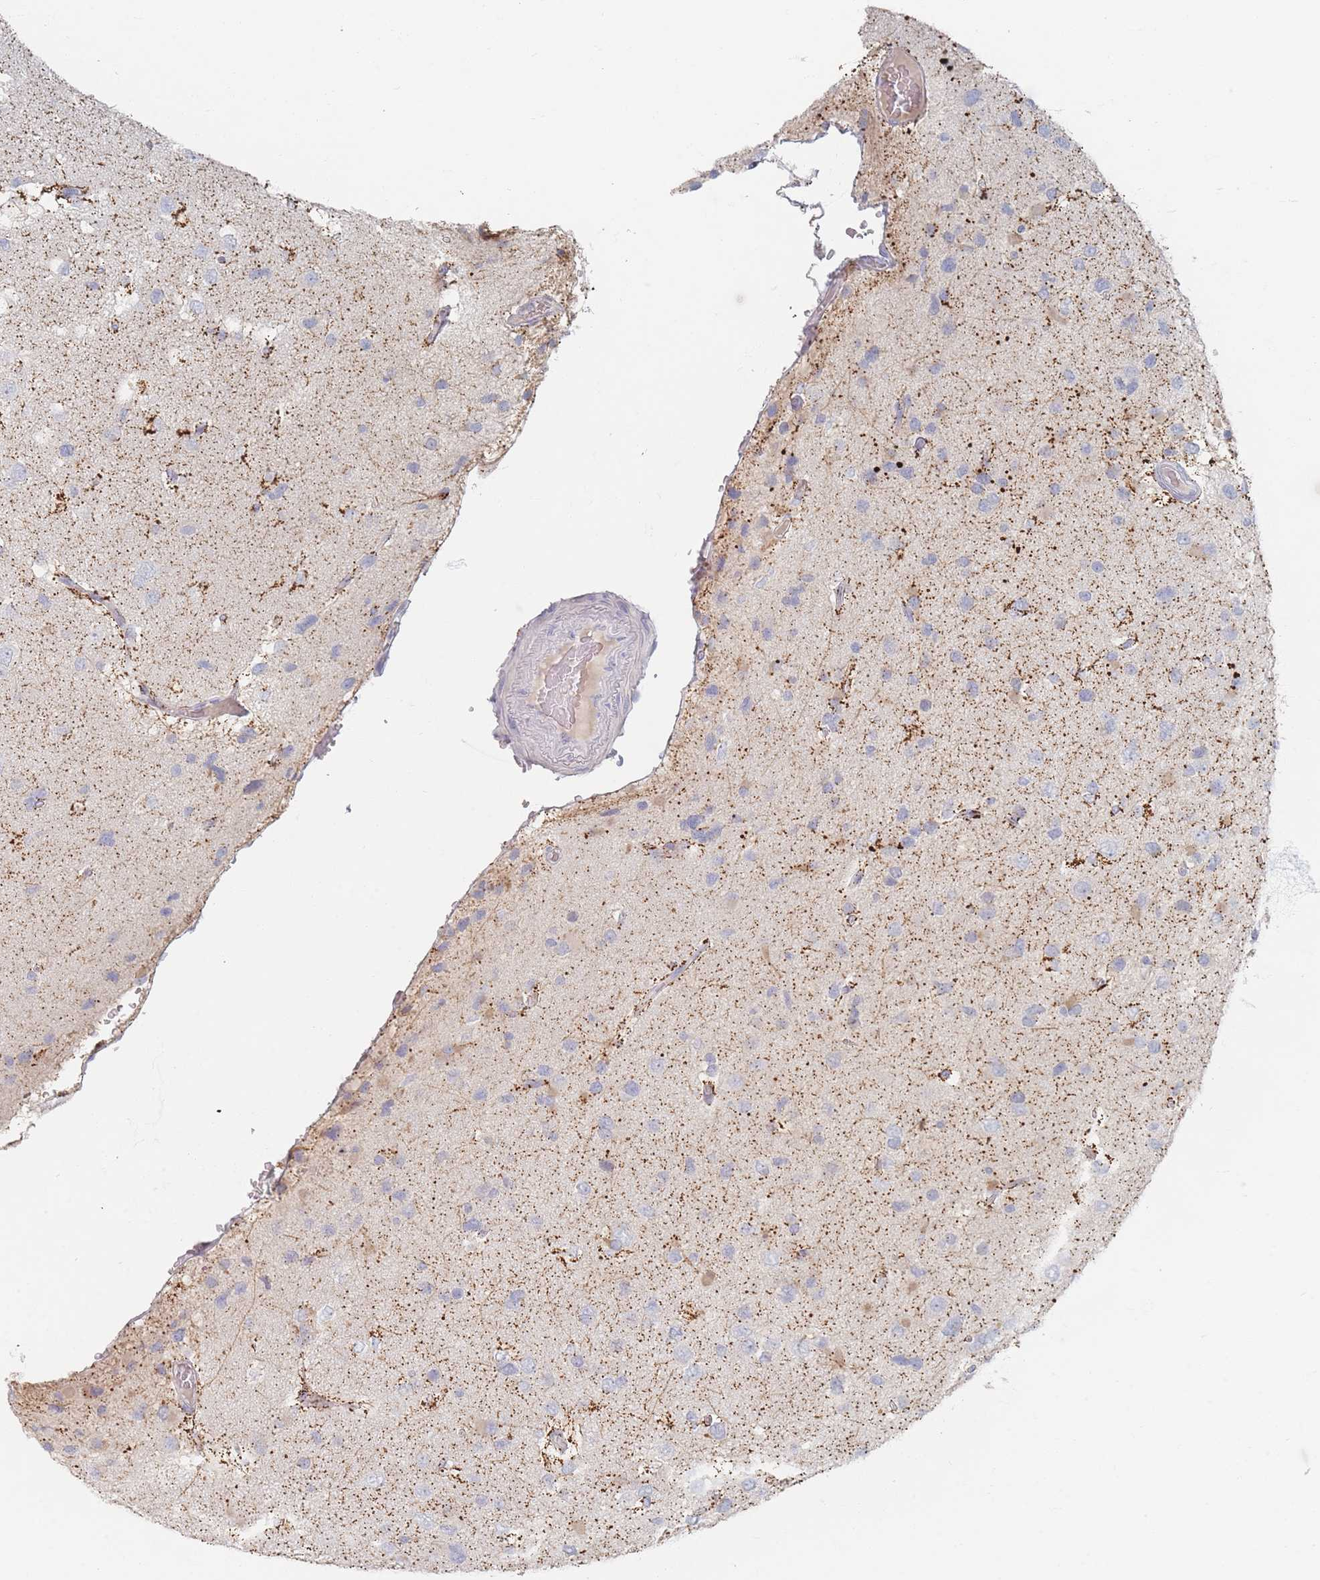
{"staining": {"intensity": "negative", "quantity": "none", "location": "none"}, "tissue": "glioma", "cell_type": "Tumor cells", "image_type": "cancer", "snomed": [{"axis": "morphology", "description": "Glioma, malignant, High grade"}, {"axis": "topography", "description": "Brain"}], "caption": "A micrograph of human high-grade glioma (malignant) is negative for staining in tumor cells. (Brightfield microscopy of DAB (3,3'-diaminobenzidine) IHC at high magnification).", "gene": "HELZ2", "patient": {"sex": "male", "age": 53}}